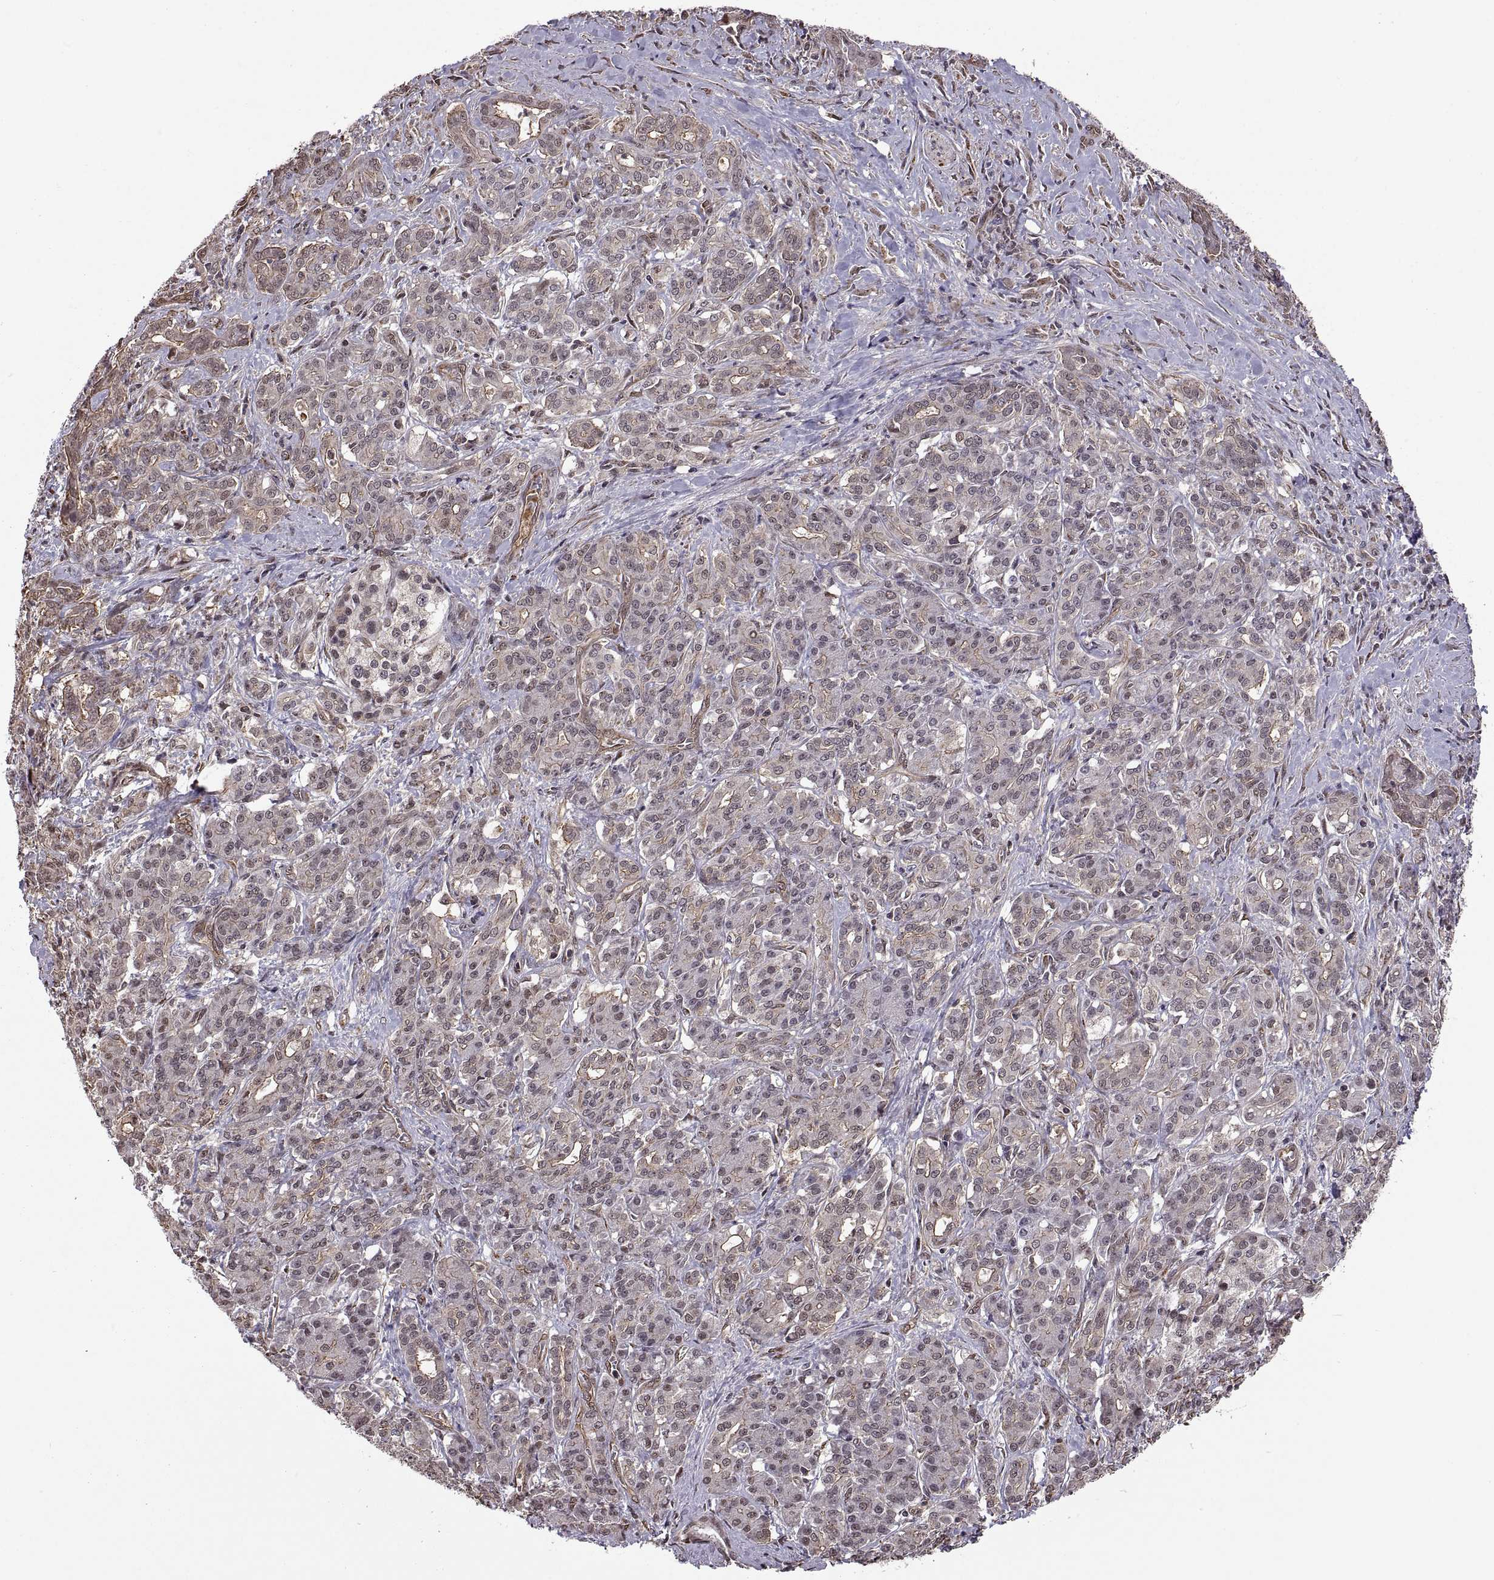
{"staining": {"intensity": "negative", "quantity": "none", "location": "none"}, "tissue": "pancreatic cancer", "cell_type": "Tumor cells", "image_type": "cancer", "snomed": [{"axis": "morphology", "description": "Normal tissue, NOS"}, {"axis": "morphology", "description": "Inflammation, NOS"}, {"axis": "morphology", "description": "Adenocarcinoma, NOS"}, {"axis": "topography", "description": "Pancreas"}], "caption": "There is no significant positivity in tumor cells of pancreatic cancer.", "gene": "ARRB1", "patient": {"sex": "male", "age": 57}}